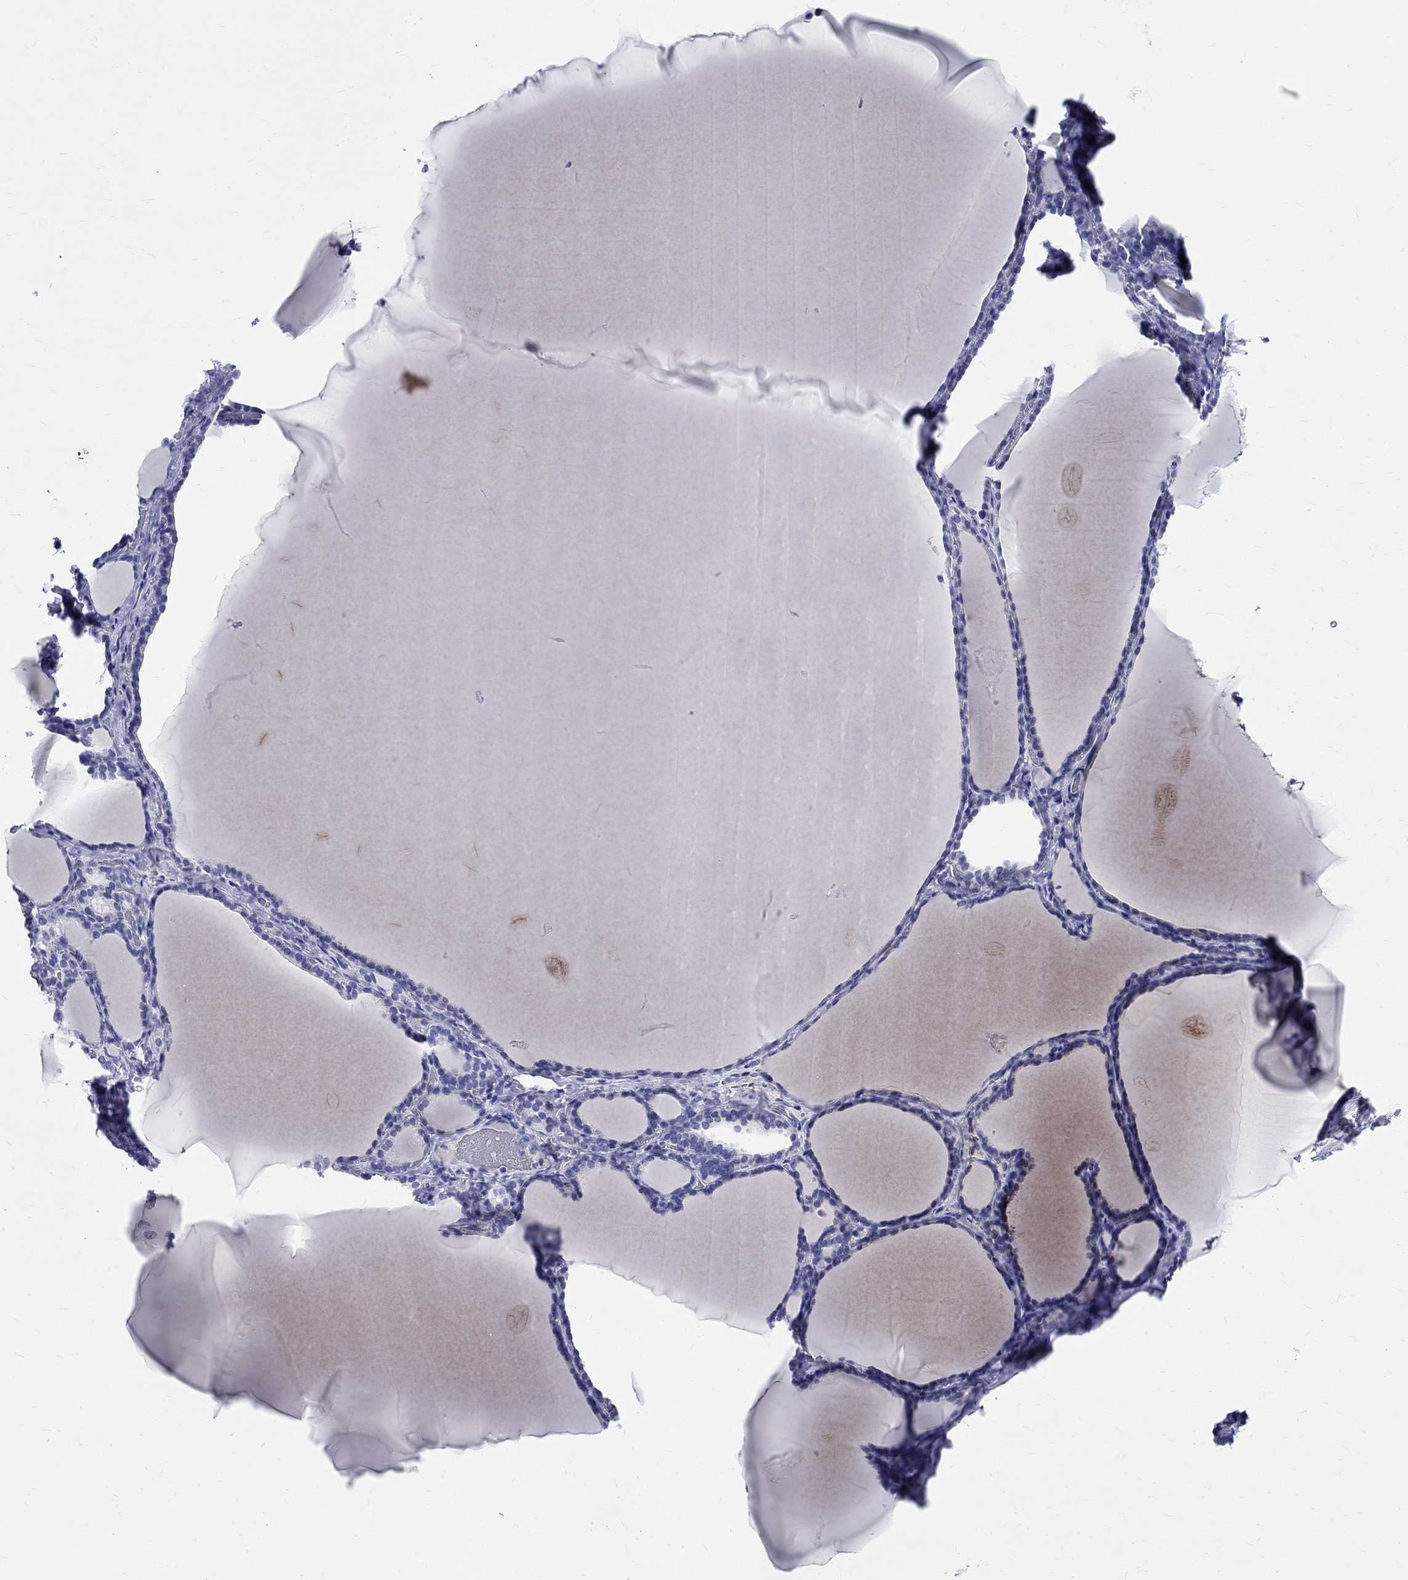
{"staining": {"intensity": "negative", "quantity": "none", "location": "none"}, "tissue": "thyroid gland", "cell_type": "Glandular cells", "image_type": "normal", "snomed": [{"axis": "morphology", "description": "Normal tissue, NOS"}, {"axis": "morphology", "description": "Hyperplasia, NOS"}, {"axis": "topography", "description": "Thyroid gland"}], "caption": "An image of thyroid gland stained for a protein reveals no brown staining in glandular cells.", "gene": "CETN1", "patient": {"sex": "female", "age": 27}}